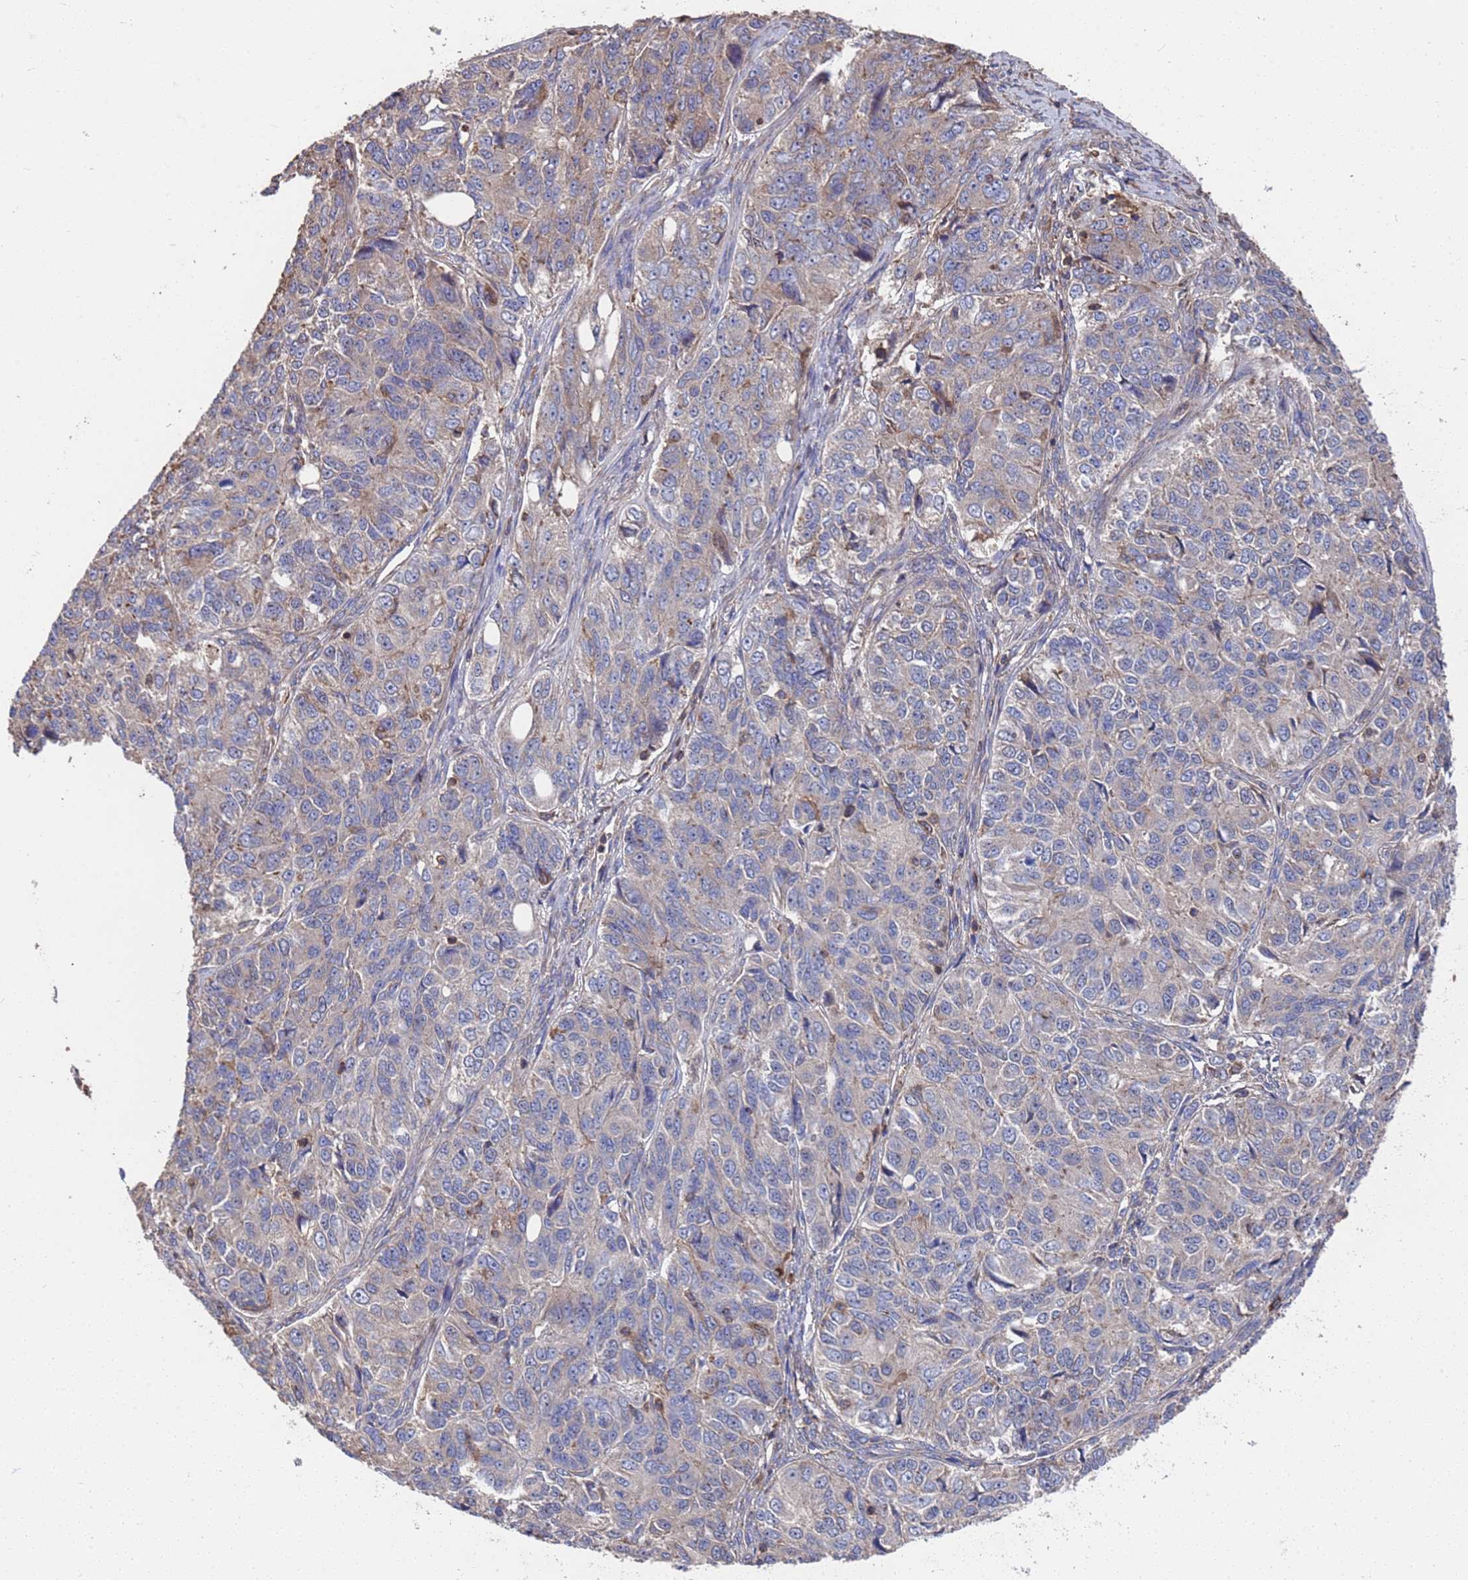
{"staining": {"intensity": "weak", "quantity": "<25%", "location": "cytoplasmic/membranous"}, "tissue": "ovarian cancer", "cell_type": "Tumor cells", "image_type": "cancer", "snomed": [{"axis": "morphology", "description": "Carcinoma, endometroid"}, {"axis": "topography", "description": "Ovary"}], "caption": "Tumor cells are negative for protein expression in human ovarian cancer (endometroid carcinoma). (Immunohistochemistry, brightfield microscopy, high magnification).", "gene": "PYCR1", "patient": {"sex": "female", "age": 51}}